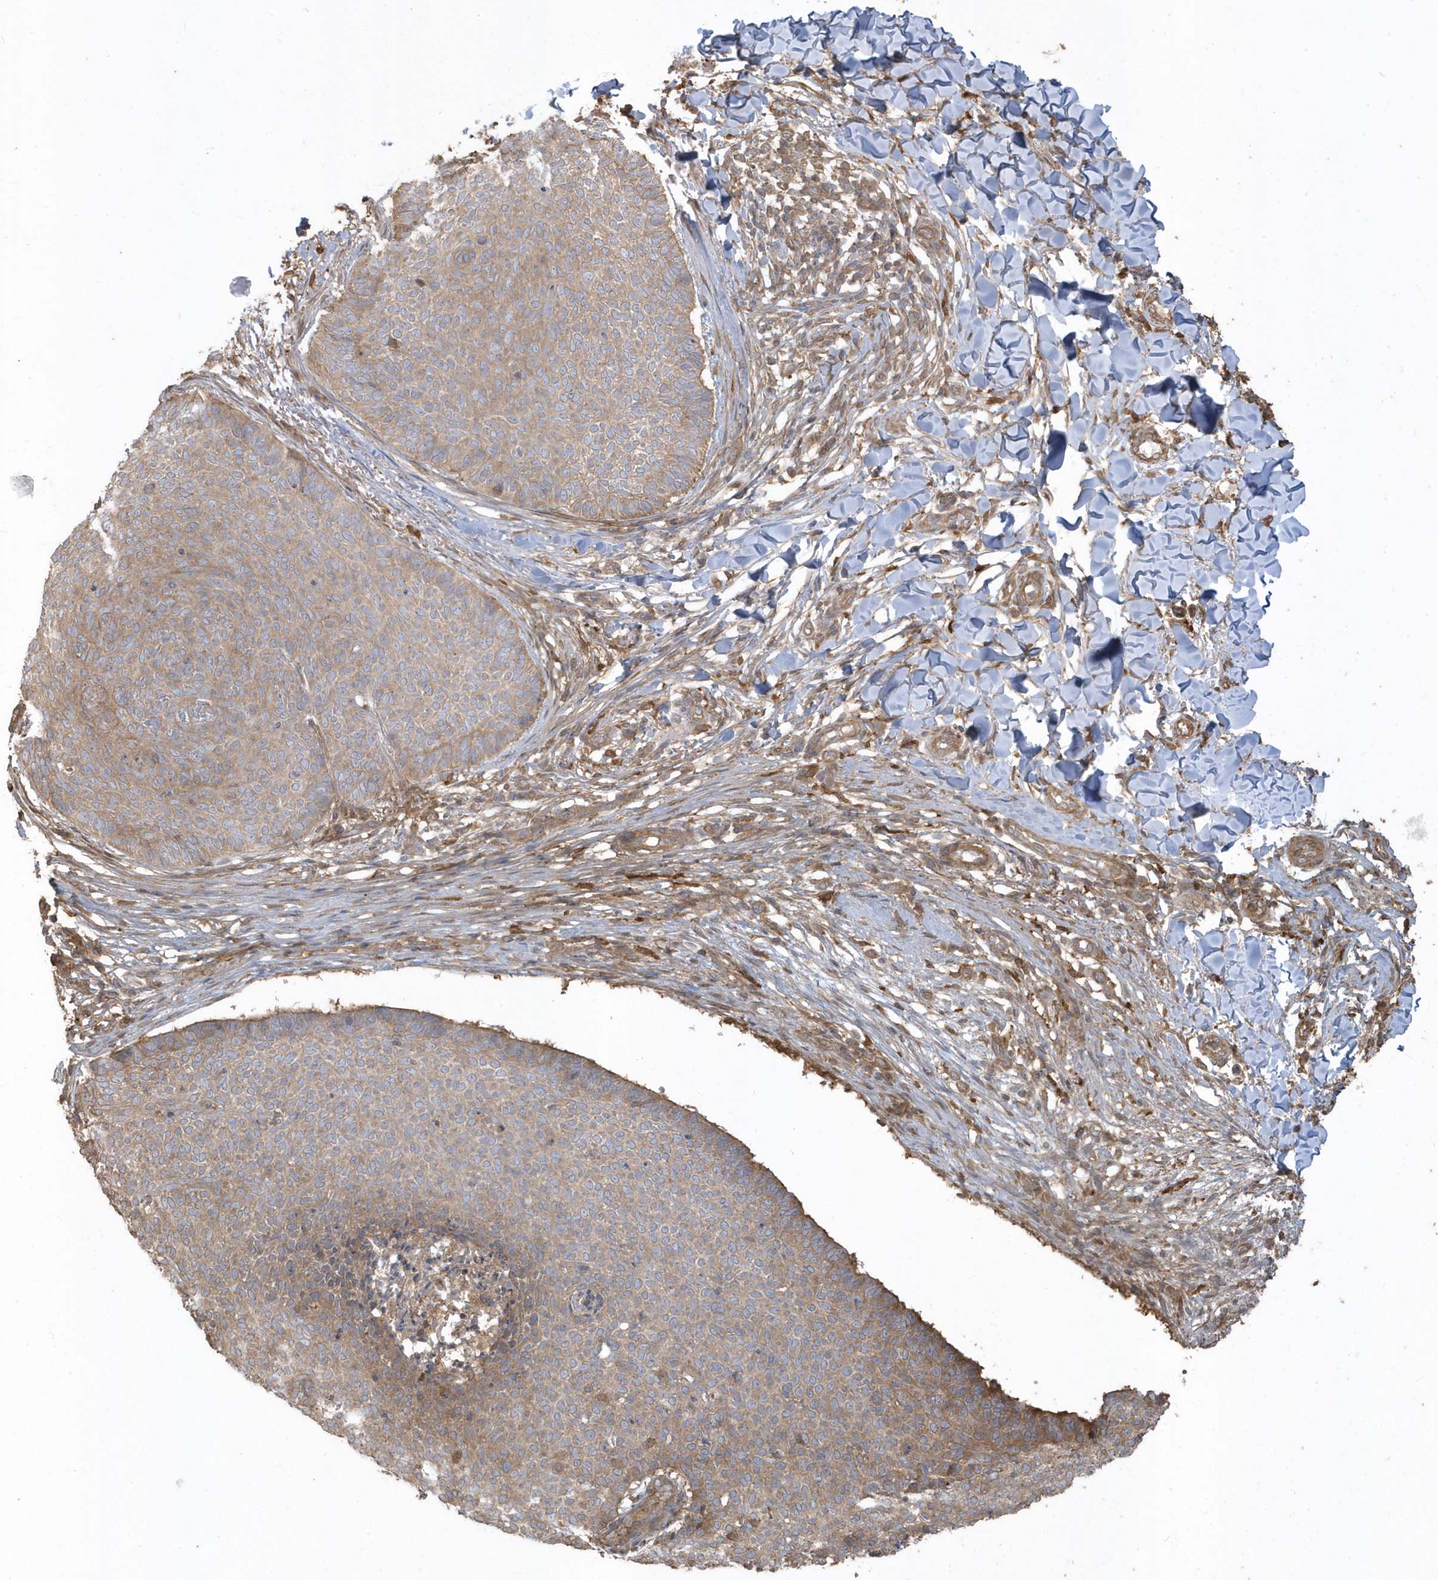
{"staining": {"intensity": "moderate", "quantity": ">75%", "location": "cytoplasmic/membranous"}, "tissue": "skin cancer", "cell_type": "Tumor cells", "image_type": "cancer", "snomed": [{"axis": "morphology", "description": "Normal tissue, NOS"}, {"axis": "morphology", "description": "Basal cell carcinoma"}, {"axis": "topography", "description": "Skin"}], "caption": "The image displays immunohistochemical staining of skin cancer (basal cell carcinoma). There is moderate cytoplasmic/membranous positivity is identified in approximately >75% of tumor cells. (DAB (3,3'-diaminobenzidine) IHC with brightfield microscopy, high magnification).", "gene": "HNMT", "patient": {"sex": "male", "age": 50}}